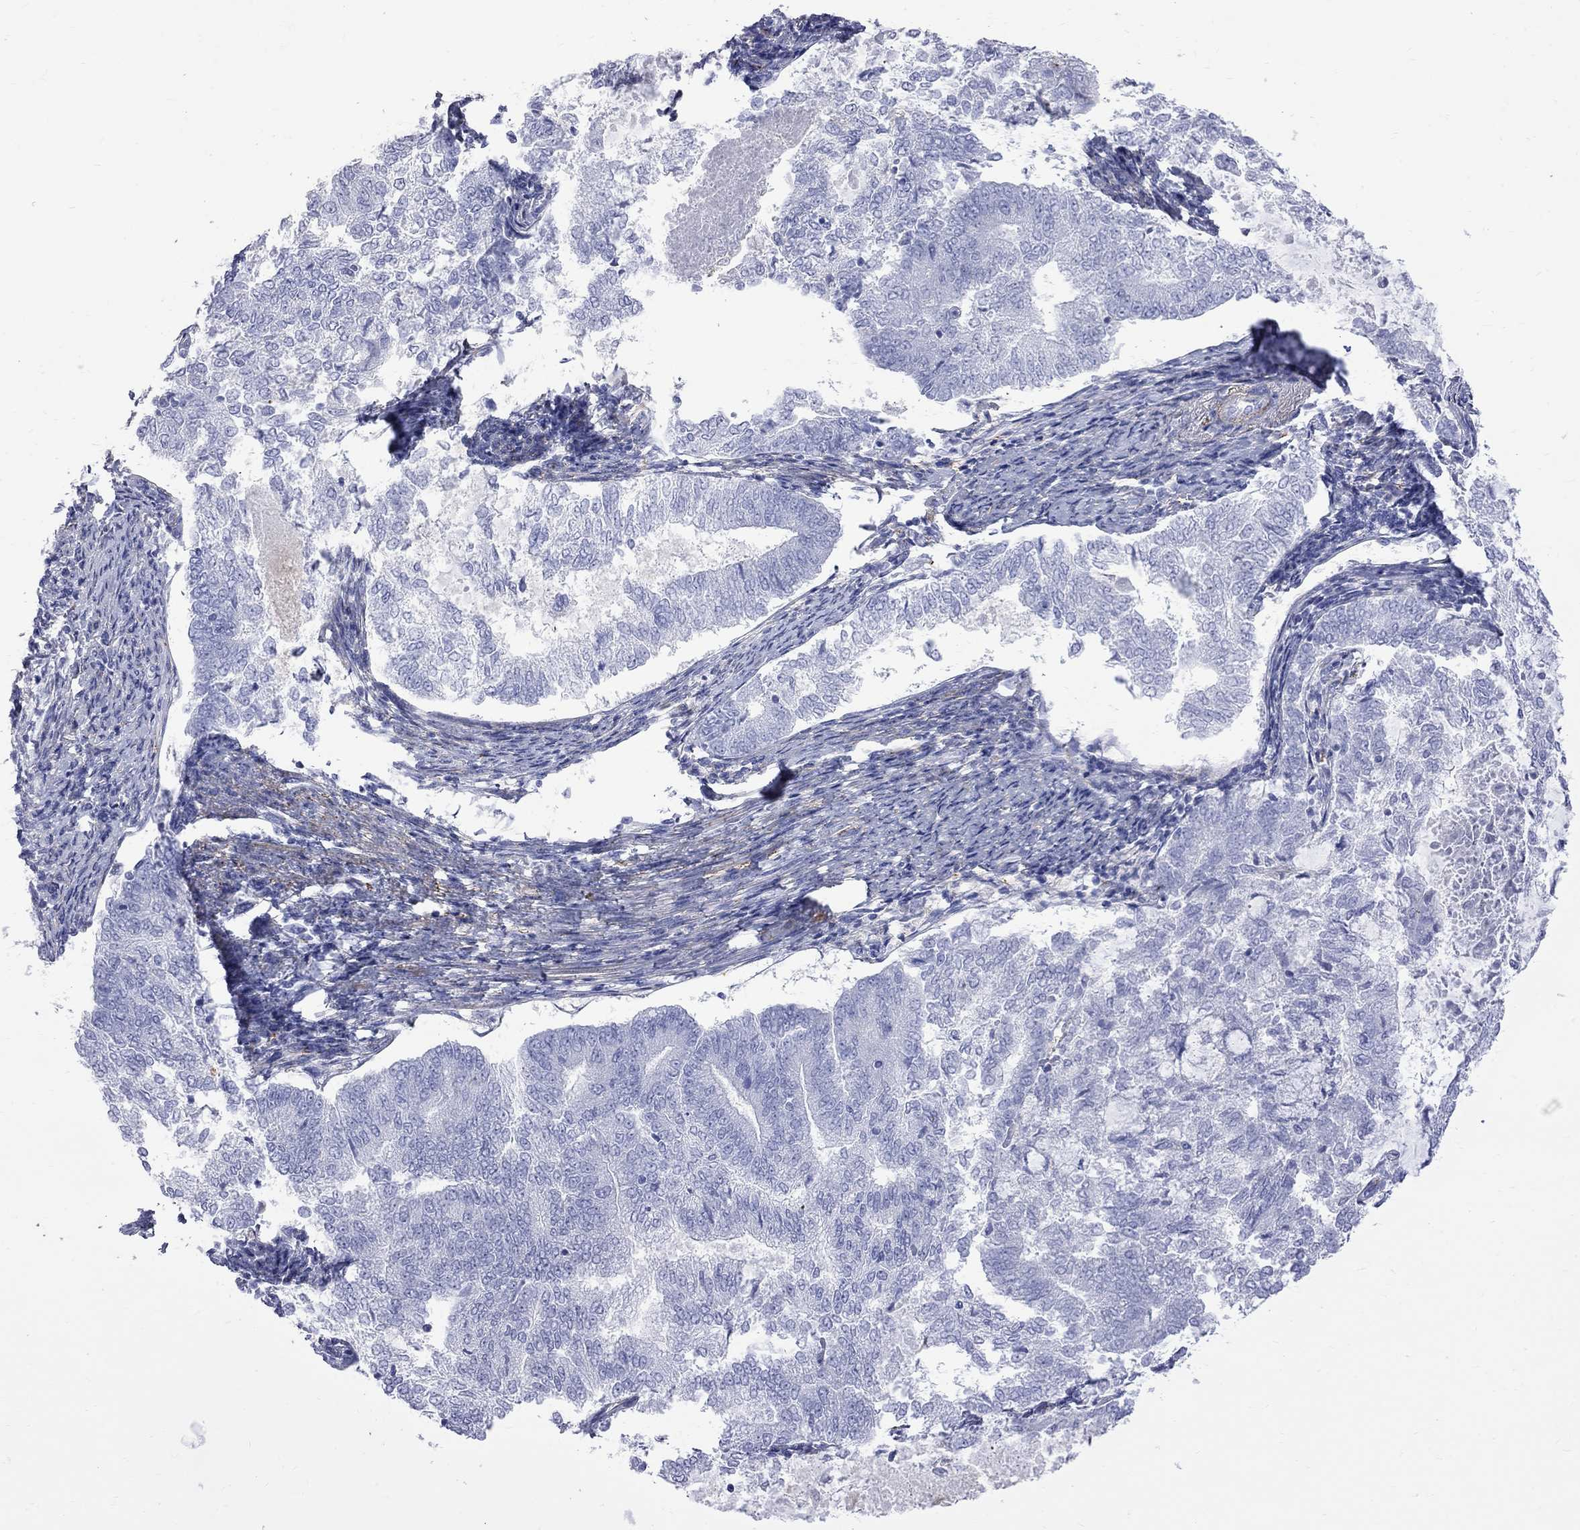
{"staining": {"intensity": "negative", "quantity": "none", "location": "none"}, "tissue": "endometrial cancer", "cell_type": "Tumor cells", "image_type": "cancer", "snomed": [{"axis": "morphology", "description": "Adenocarcinoma, NOS"}, {"axis": "topography", "description": "Endometrium"}], "caption": "Image shows no significant protein positivity in tumor cells of endometrial adenocarcinoma.", "gene": "S100A3", "patient": {"sex": "female", "age": 65}}